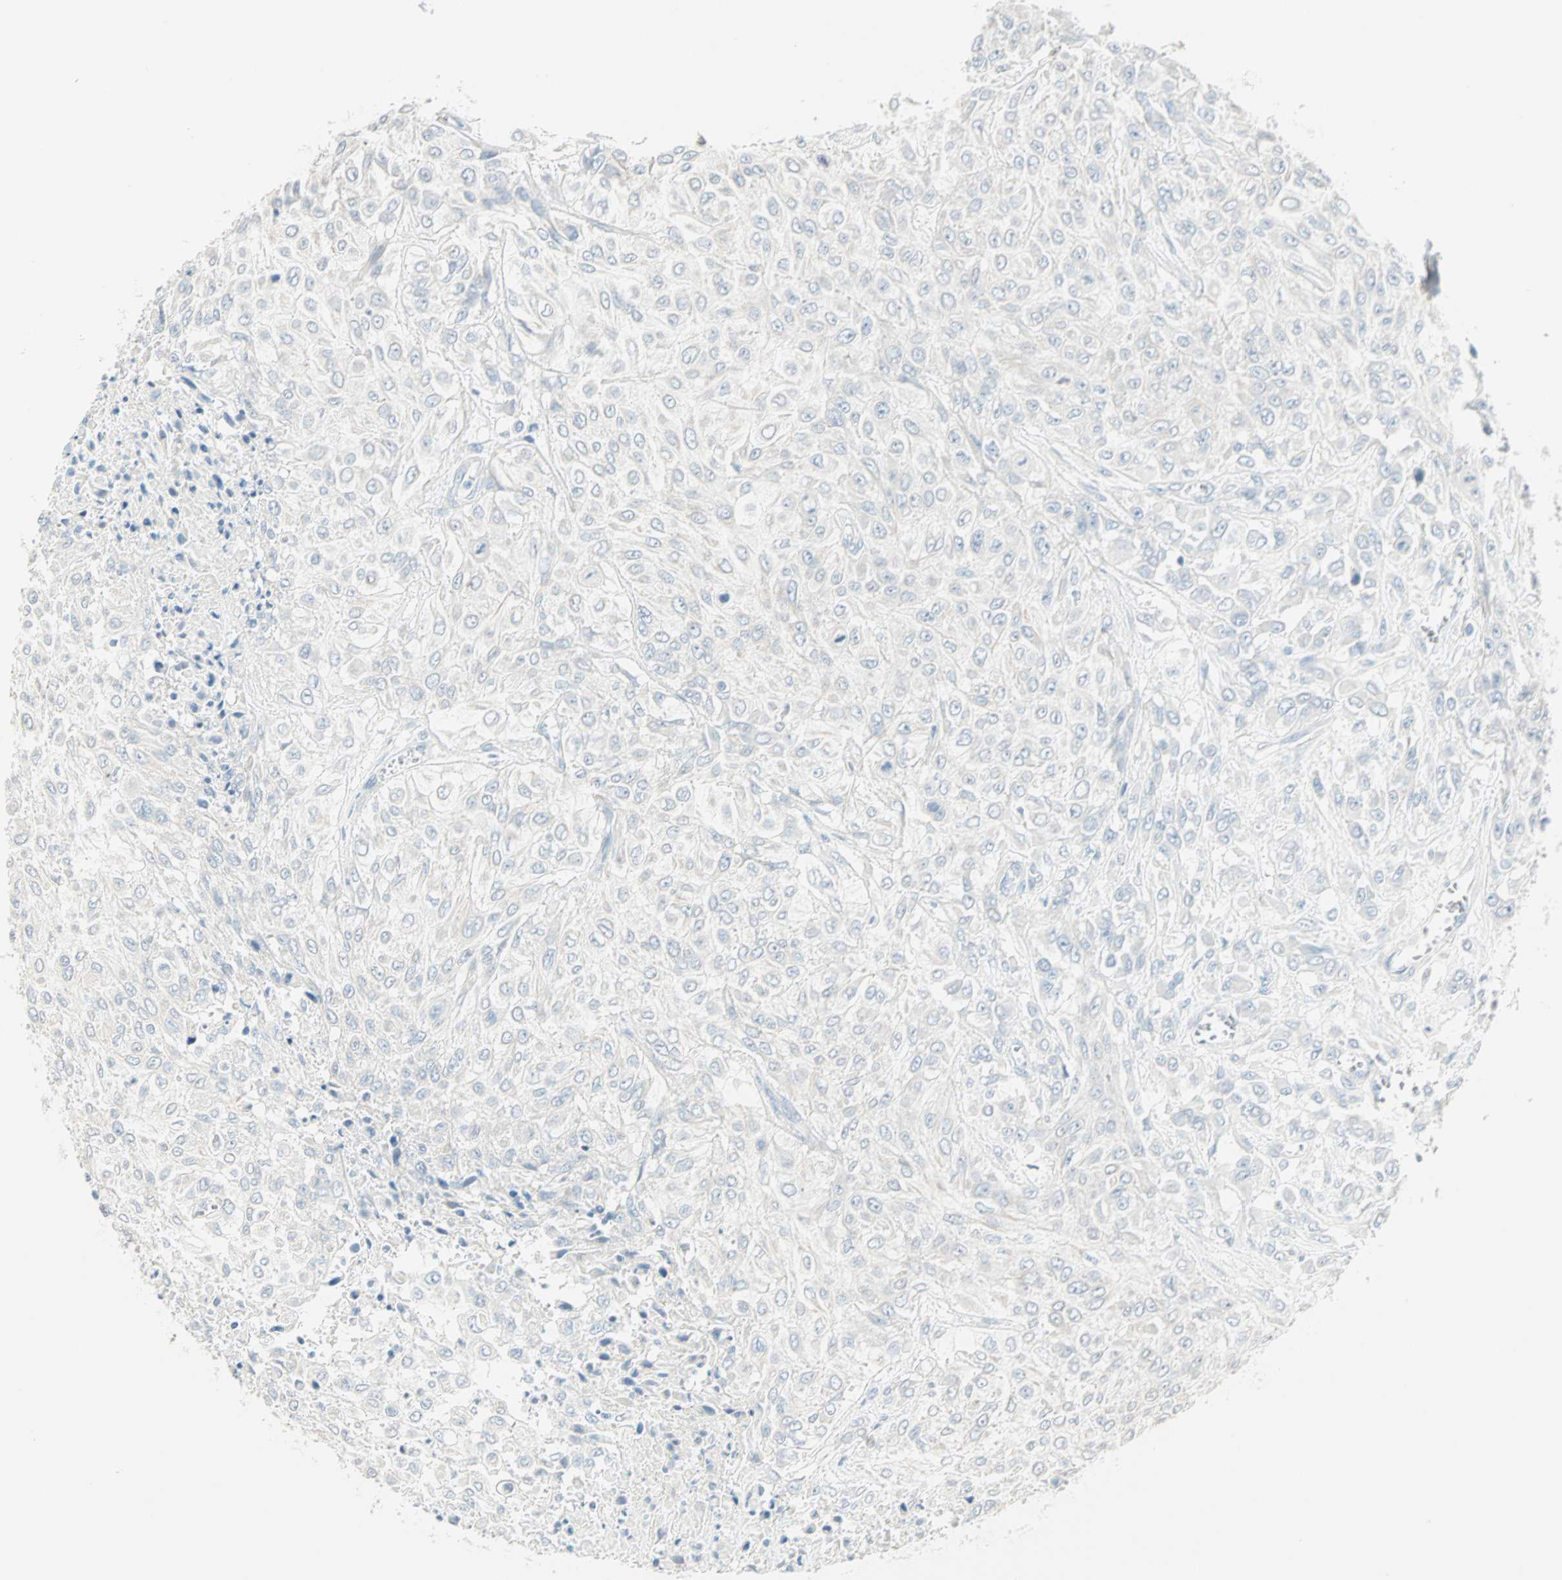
{"staining": {"intensity": "negative", "quantity": "none", "location": "none"}, "tissue": "urothelial cancer", "cell_type": "Tumor cells", "image_type": "cancer", "snomed": [{"axis": "morphology", "description": "Urothelial carcinoma, High grade"}, {"axis": "topography", "description": "Urinary bladder"}], "caption": "IHC image of neoplastic tissue: urothelial carcinoma (high-grade) stained with DAB (3,3'-diaminobenzidine) shows no significant protein expression in tumor cells.", "gene": "SULT1C2", "patient": {"sex": "male", "age": 57}}